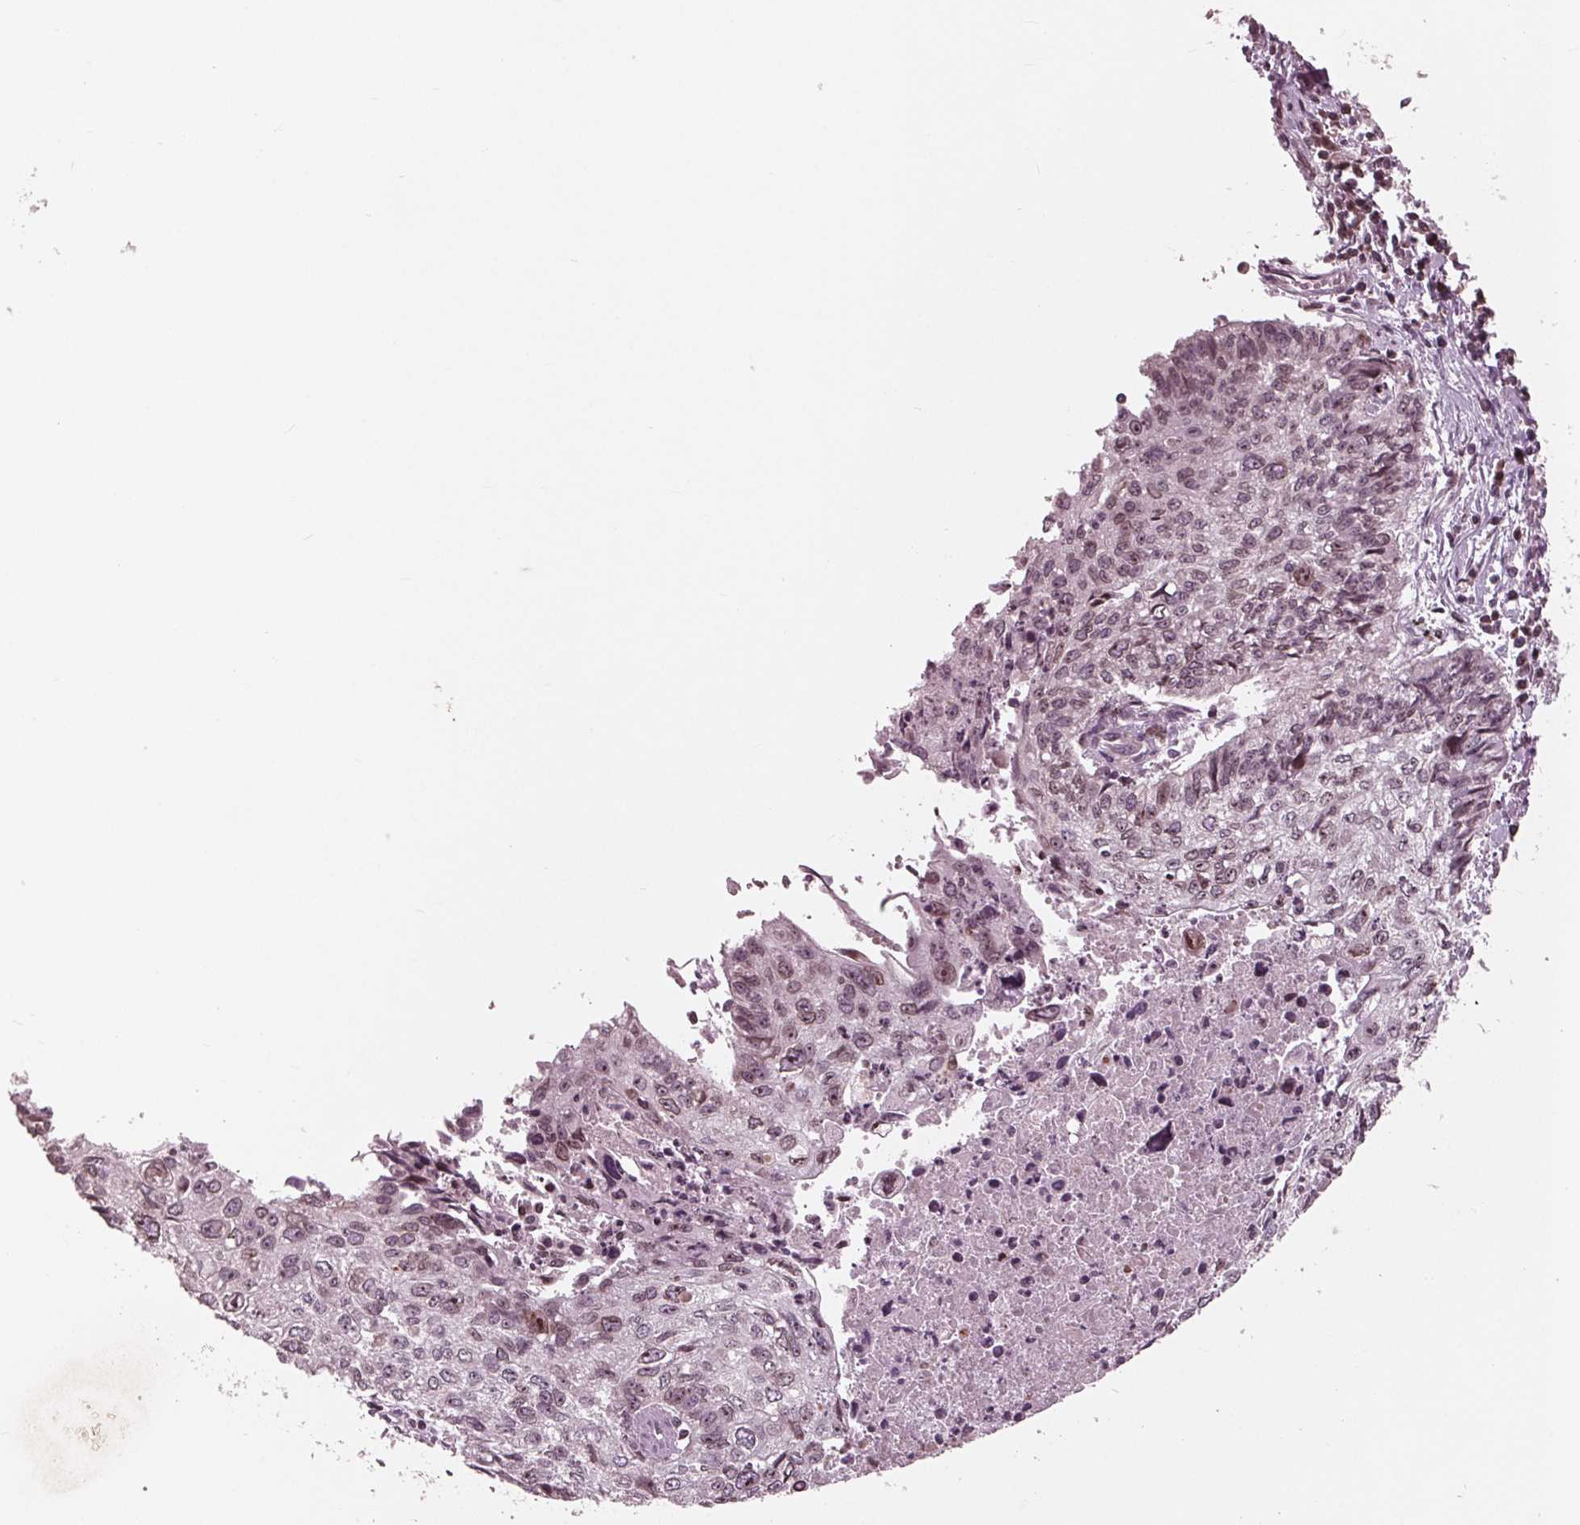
{"staining": {"intensity": "moderate", "quantity": "<25%", "location": "cytoplasmic/membranous,nuclear"}, "tissue": "lung cancer", "cell_type": "Tumor cells", "image_type": "cancer", "snomed": [{"axis": "morphology", "description": "Normal morphology"}, {"axis": "morphology", "description": "Aneuploidy"}, {"axis": "morphology", "description": "Squamous cell carcinoma, NOS"}, {"axis": "topography", "description": "Lymph node"}, {"axis": "topography", "description": "Lung"}], "caption": "Tumor cells reveal low levels of moderate cytoplasmic/membranous and nuclear staining in about <25% of cells in lung cancer (squamous cell carcinoma). The staining is performed using DAB (3,3'-diaminobenzidine) brown chromogen to label protein expression. The nuclei are counter-stained blue using hematoxylin.", "gene": "NUP210", "patient": {"sex": "female", "age": 76}}